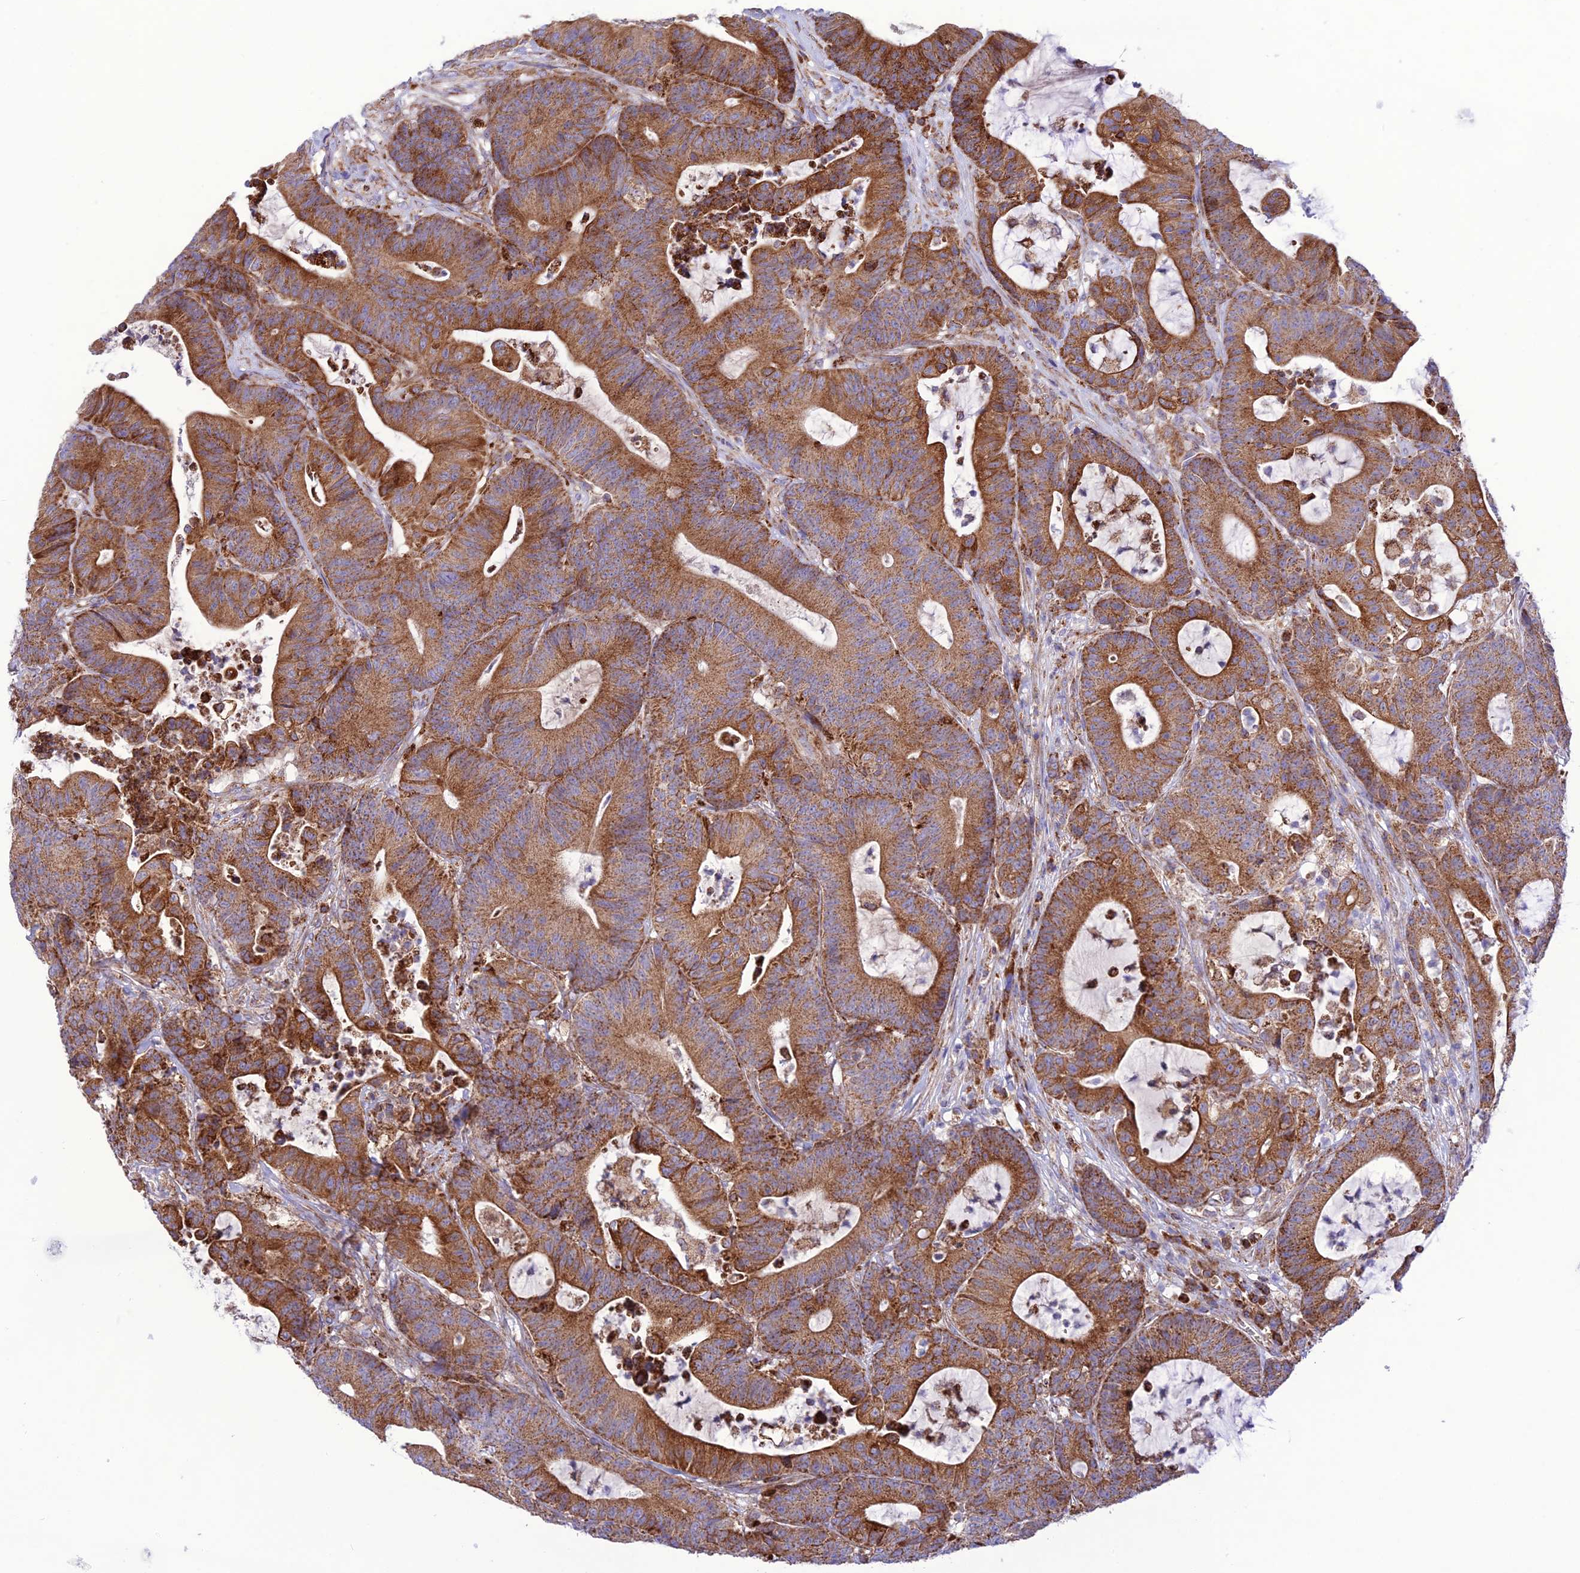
{"staining": {"intensity": "strong", "quantity": ">75%", "location": "cytoplasmic/membranous"}, "tissue": "colorectal cancer", "cell_type": "Tumor cells", "image_type": "cancer", "snomed": [{"axis": "morphology", "description": "Adenocarcinoma, NOS"}, {"axis": "topography", "description": "Colon"}], "caption": "Adenocarcinoma (colorectal) stained with IHC displays strong cytoplasmic/membranous staining in about >75% of tumor cells.", "gene": "UAP1L1", "patient": {"sex": "female", "age": 84}}